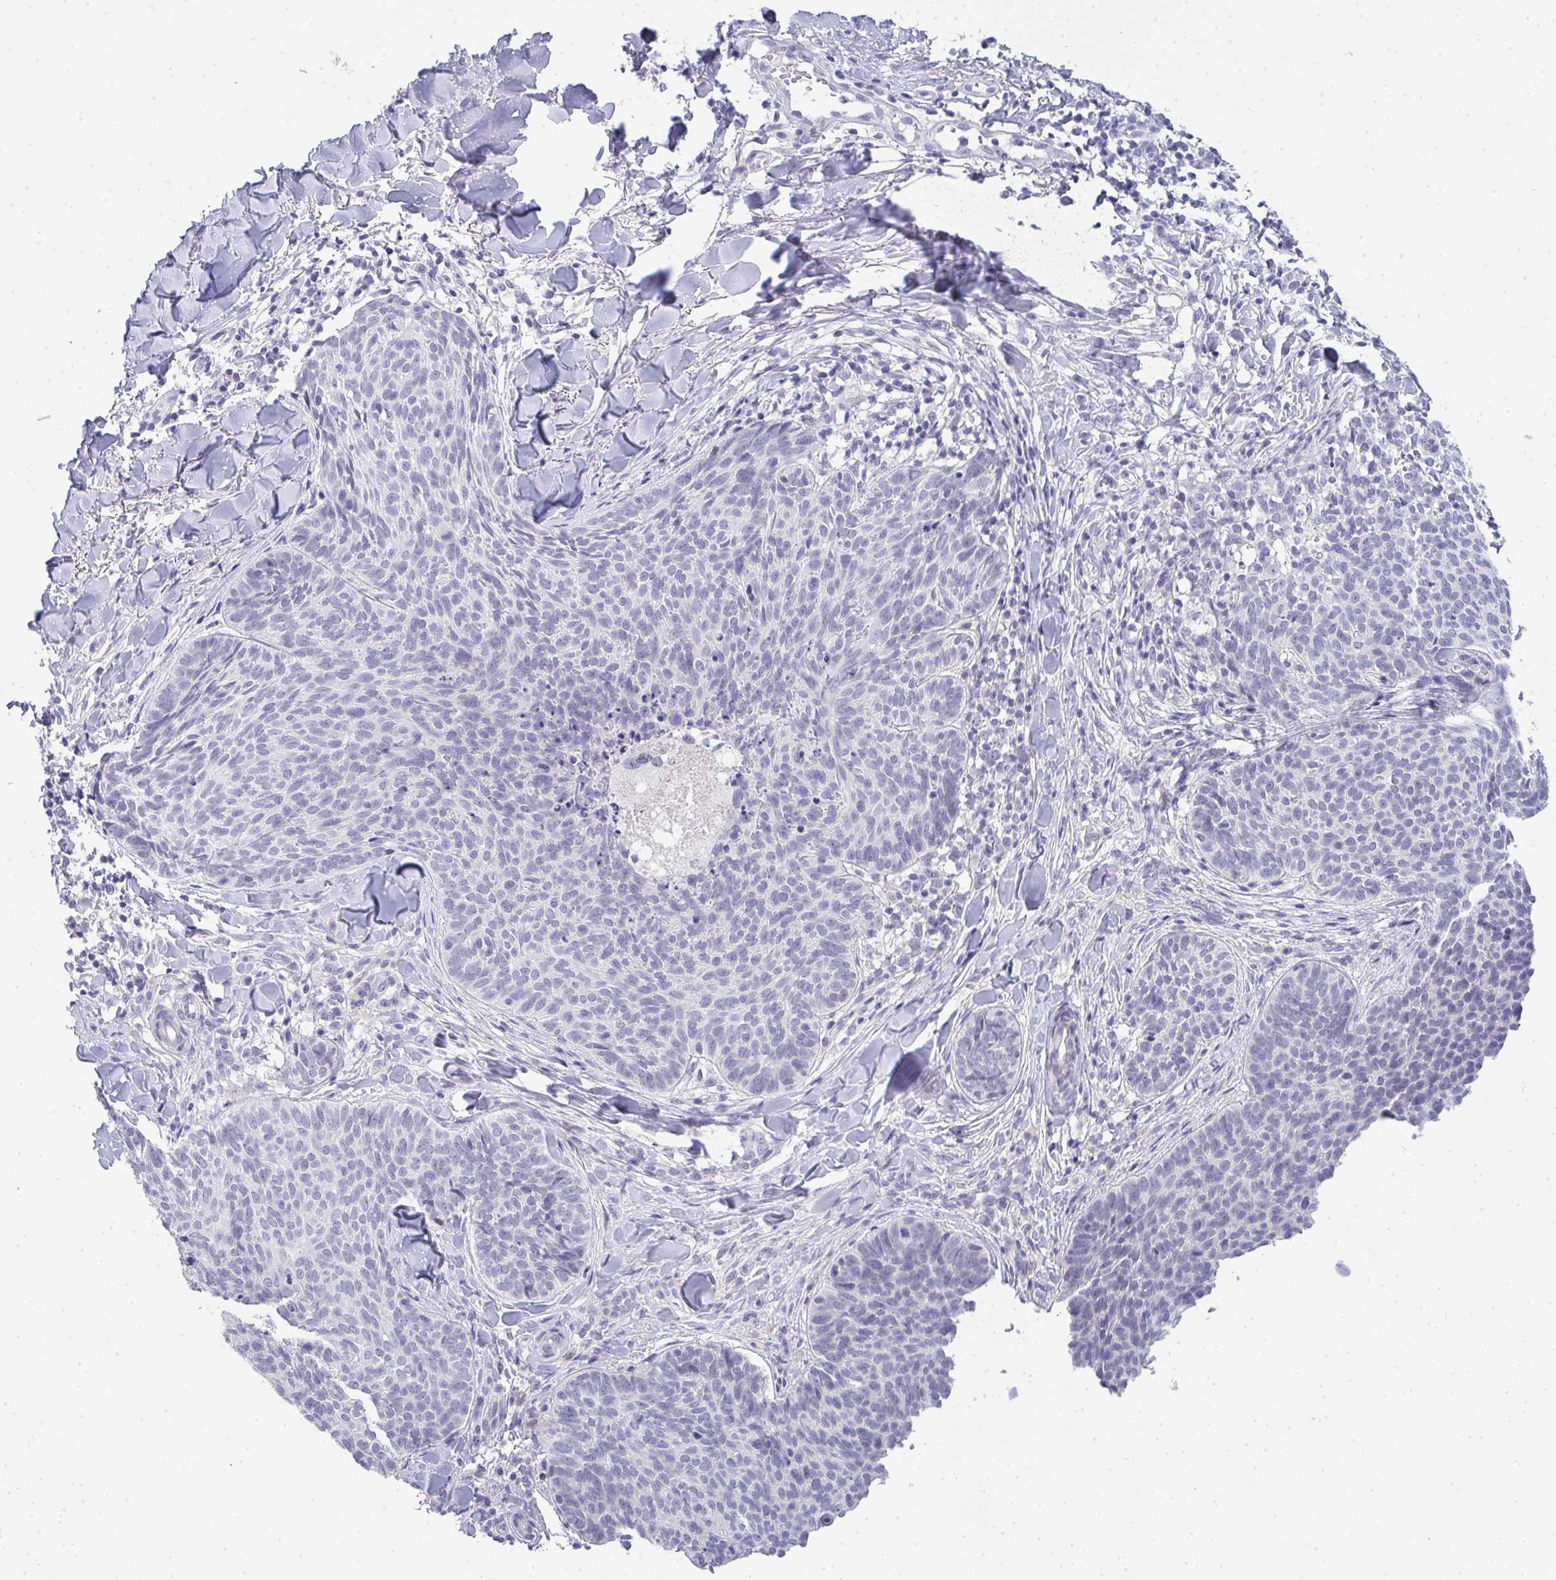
{"staining": {"intensity": "negative", "quantity": "none", "location": "none"}, "tissue": "skin cancer", "cell_type": "Tumor cells", "image_type": "cancer", "snomed": [{"axis": "morphology", "description": "Basal cell carcinoma"}, {"axis": "topography", "description": "Skin"}, {"axis": "topography", "description": "Skin of face"}], "caption": "High power microscopy photomicrograph of an immunohistochemistry (IHC) image of skin cancer, revealing no significant staining in tumor cells. The staining is performed using DAB (3,3'-diaminobenzidine) brown chromogen with nuclei counter-stained in using hematoxylin.", "gene": "TMEM82", "patient": {"sex": "male", "age": 56}}